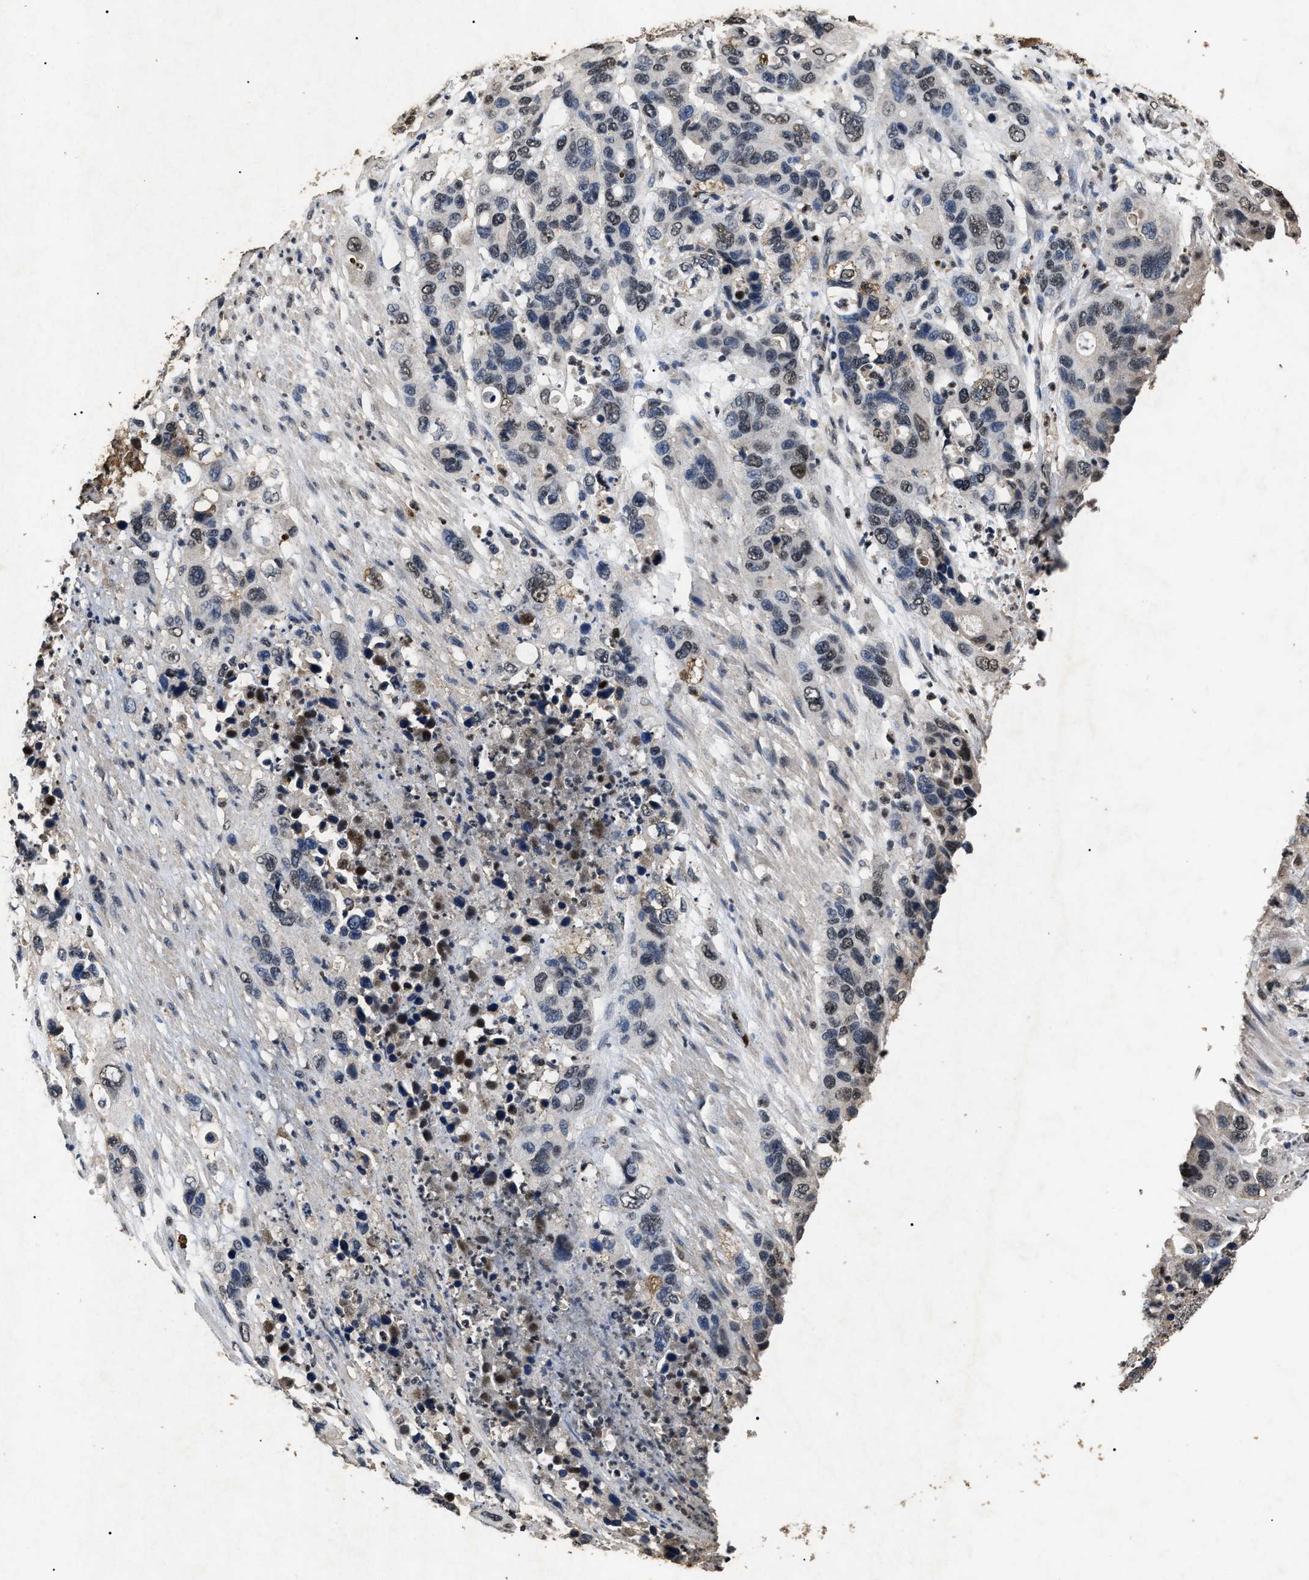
{"staining": {"intensity": "weak", "quantity": "25%-75%", "location": "nuclear"}, "tissue": "pancreatic cancer", "cell_type": "Tumor cells", "image_type": "cancer", "snomed": [{"axis": "morphology", "description": "Adenocarcinoma, NOS"}, {"axis": "topography", "description": "Pancreas"}], "caption": "Immunohistochemical staining of pancreatic cancer exhibits low levels of weak nuclear positivity in approximately 25%-75% of tumor cells.", "gene": "ANP32E", "patient": {"sex": "female", "age": 71}}